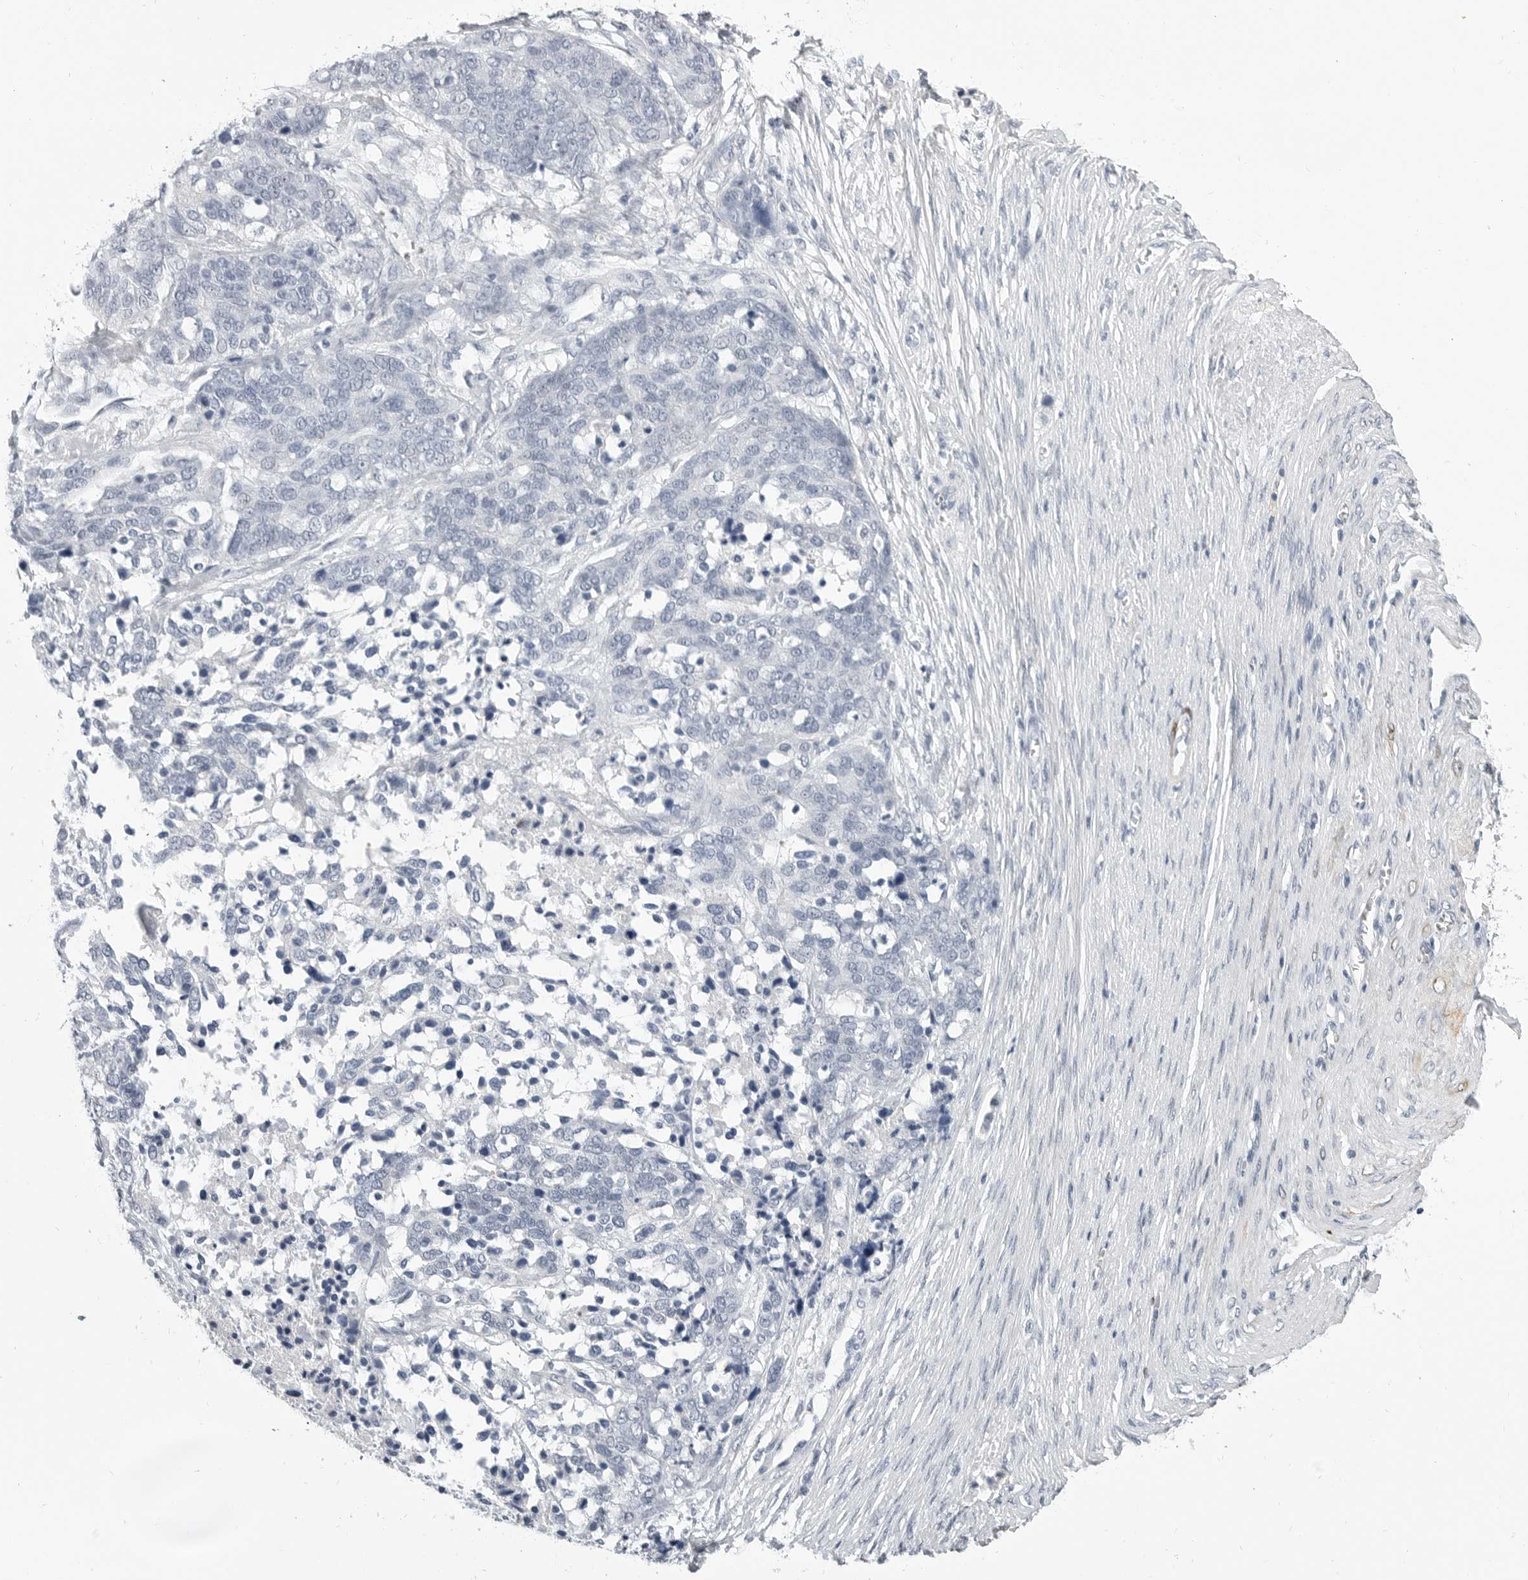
{"staining": {"intensity": "negative", "quantity": "none", "location": "none"}, "tissue": "ovarian cancer", "cell_type": "Tumor cells", "image_type": "cancer", "snomed": [{"axis": "morphology", "description": "Cystadenocarcinoma, serous, NOS"}, {"axis": "topography", "description": "Ovary"}], "caption": "Immunohistochemistry (IHC) micrograph of ovarian serous cystadenocarcinoma stained for a protein (brown), which demonstrates no positivity in tumor cells.", "gene": "PLN", "patient": {"sex": "female", "age": 44}}